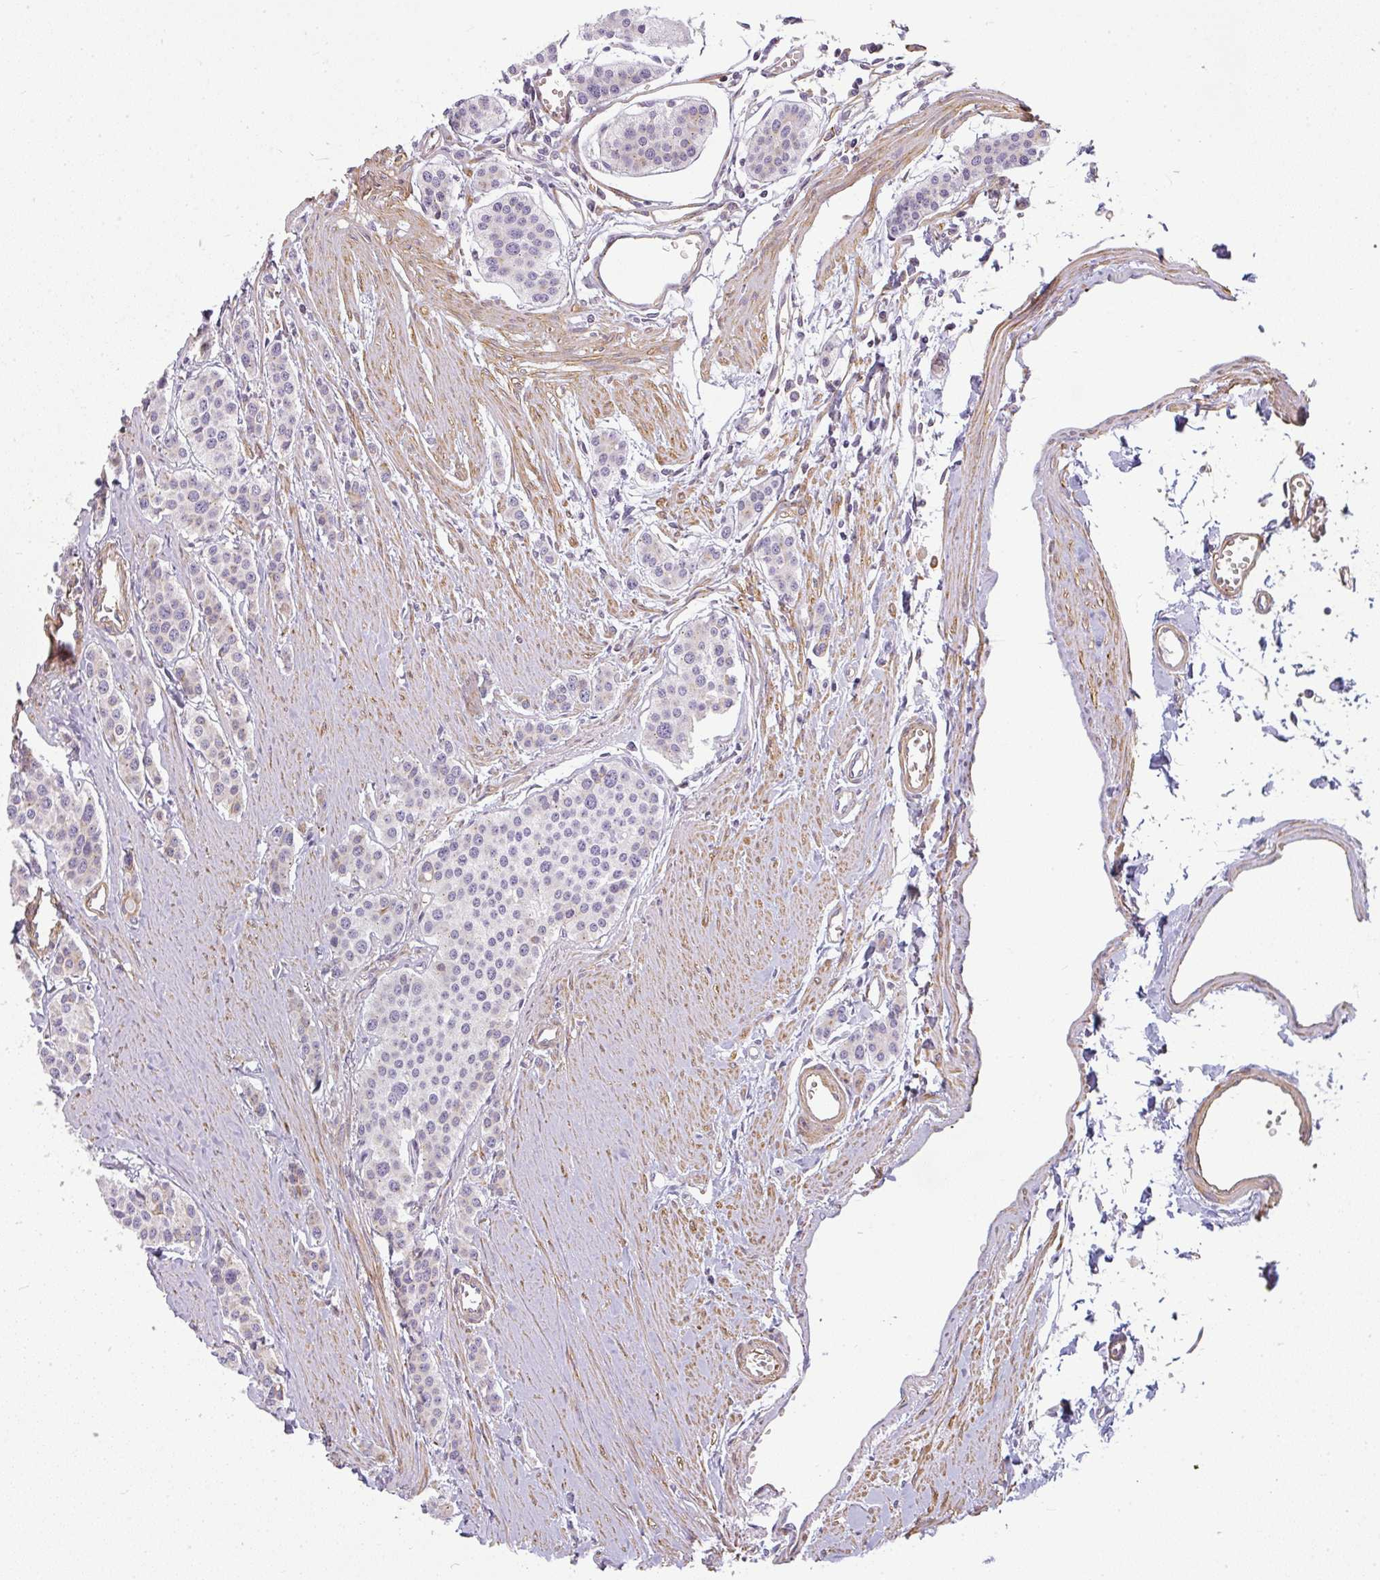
{"staining": {"intensity": "negative", "quantity": "none", "location": "none"}, "tissue": "carcinoid", "cell_type": "Tumor cells", "image_type": "cancer", "snomed": [{"axis": "morphology", "description": "Carcinoid, malignant, NOS"}, {"axis": "topography", "description": "Small intestine"}], "caption": "This micrograph is of malignant carcinoid stained with immunohistochemistry (IHC) to label a protein in brown with the nuclei are counter-stained blue. There is no positivity in tumor cells. (DAB IHC with hematoxylin counter stain).", "gene": "SULF1", "patient": {"sex": "male", "age": 60}}